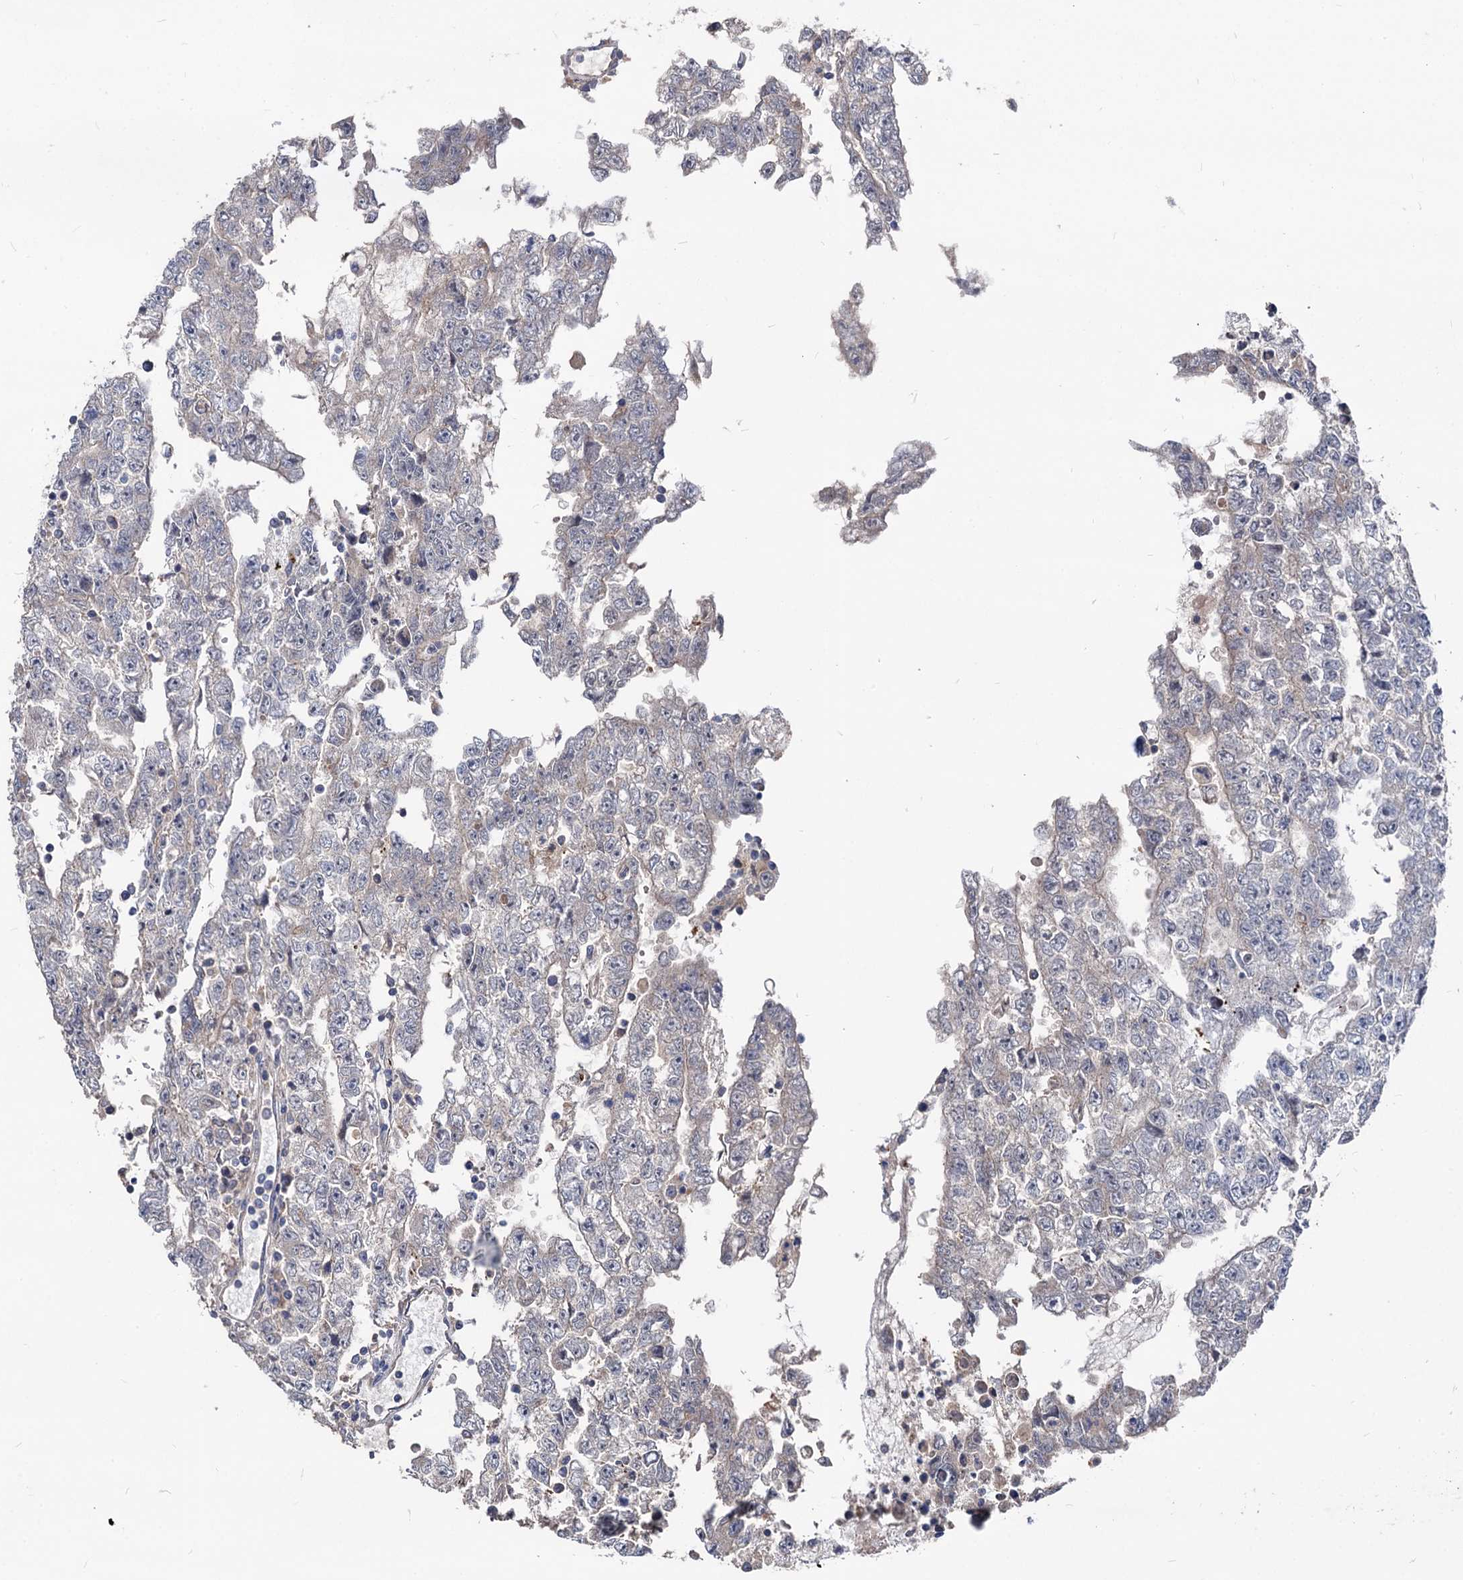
{"staining": {"intensity": "negative", "quantity": "none", "location": "none"}, "tissue": "testis cancer", "cell_type": "Tumor cells", "image_type": "cancer", "snomed": [{"axis": "morphology", "description": "Carcinoma, Embryonal, NOS"}, {"axis": "topography", "description": "Testis"}], "caption": "High magnification brightfield microscopy of testis cancer stained with DAB (3,3'-diaminobenzidine) (brown) and counterstained with hematoxylin (blue): tumor cells show no significant staining.", "gene": "SMAGP", "patient": {"sex": "male", "age": 25}}